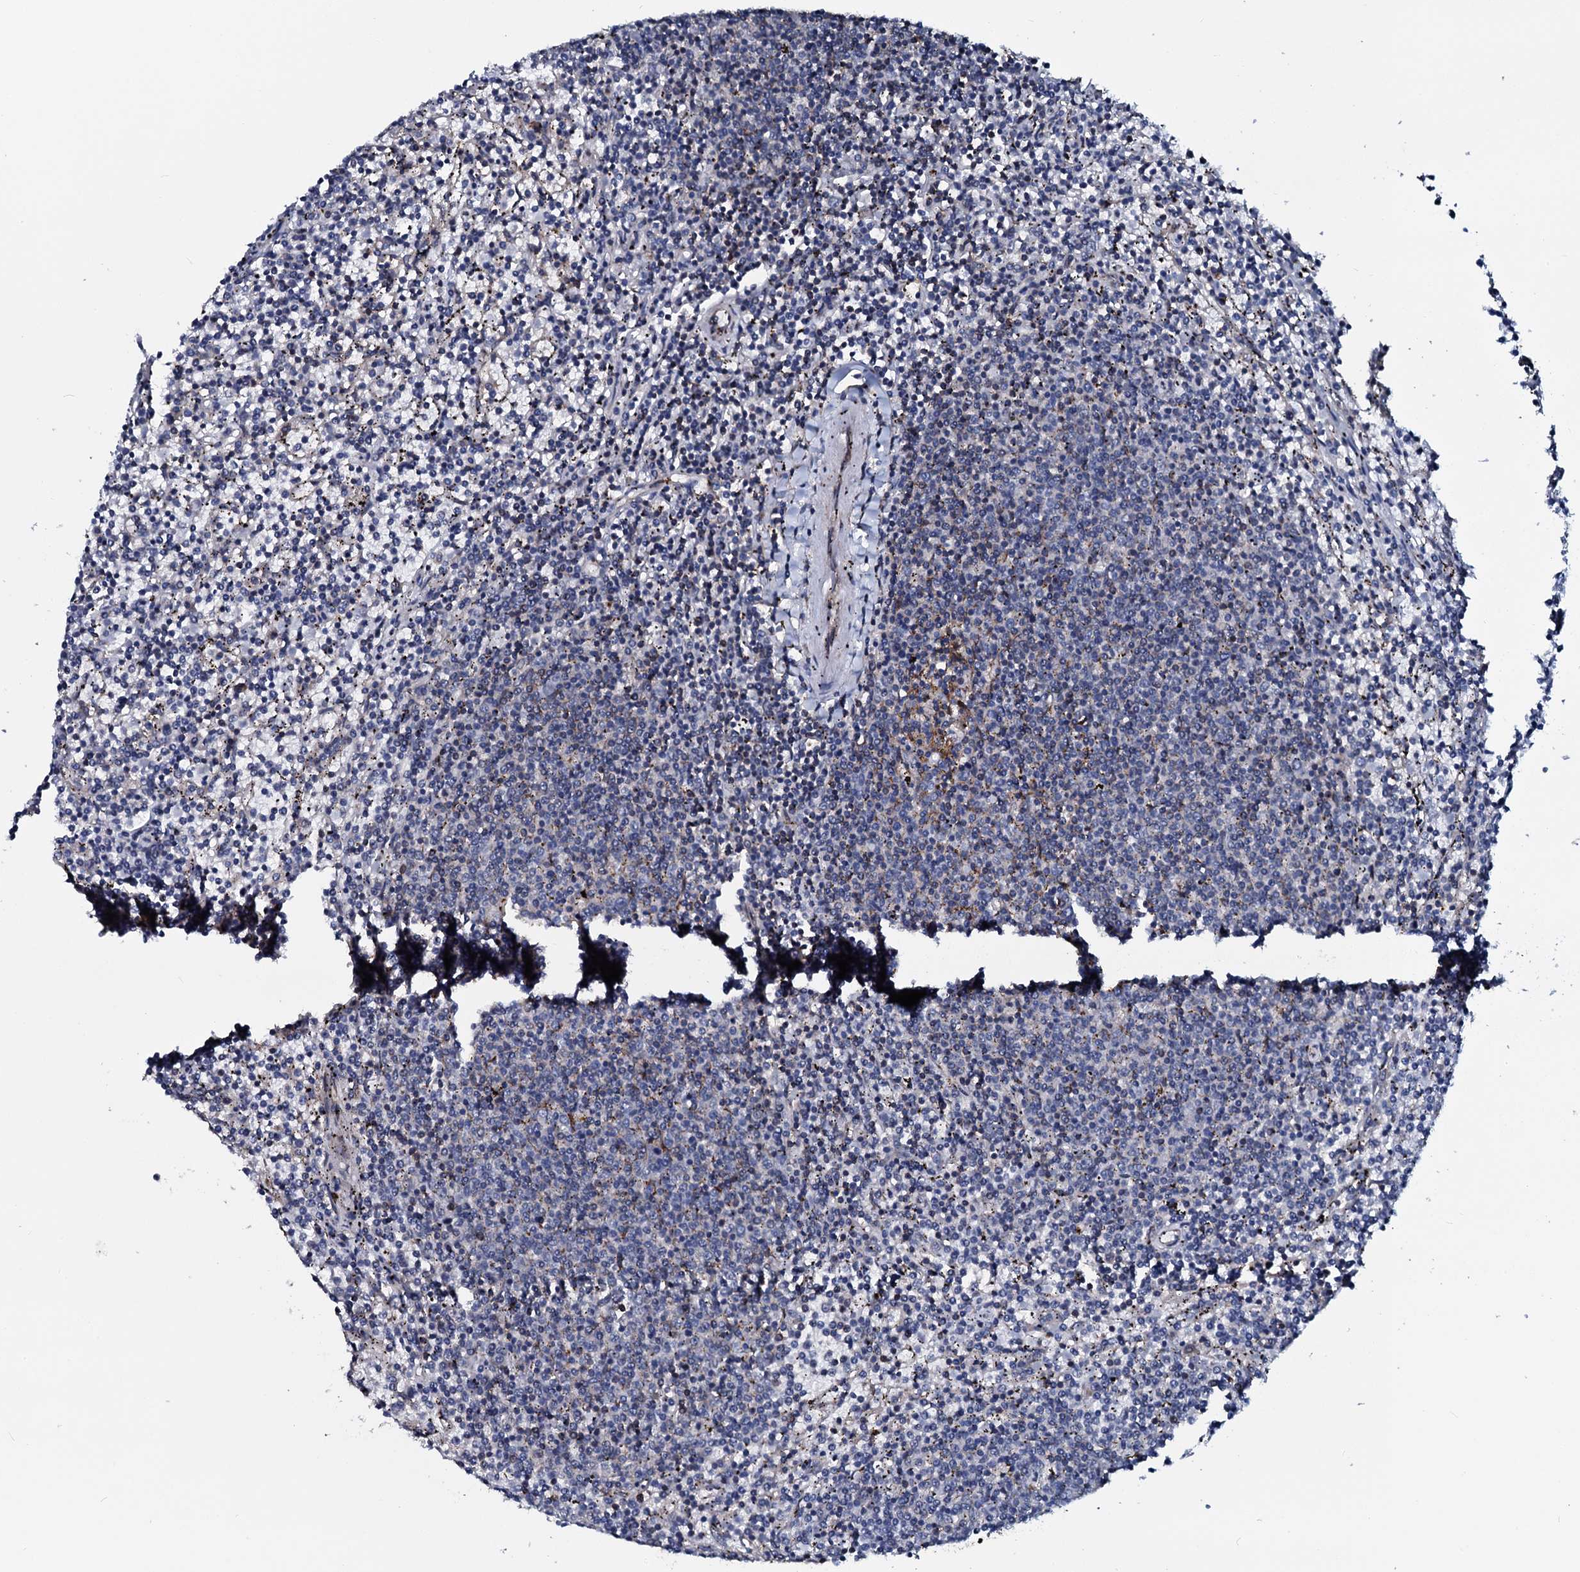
{"staining": {"intensity": "negative", "quantity": "none", "location": "none"}, "tissue": "lymphoma", "cell_type": "Tumor cells", "image_type": "cancer", "snomed": [{"axis": "morphology", "description": "Malignant lymphoma, non-Hodgkin's type, Low grade"}, {"axis": "topography", "description": "Spleen"}], "caption": "Photomicrograph shows no protein expression in tumor cells of low-grade malignant lymphoma, non-Hodgkin's type tissue.", "gene": "IL12B", "patient": {"sex": "female", "age": 50}}